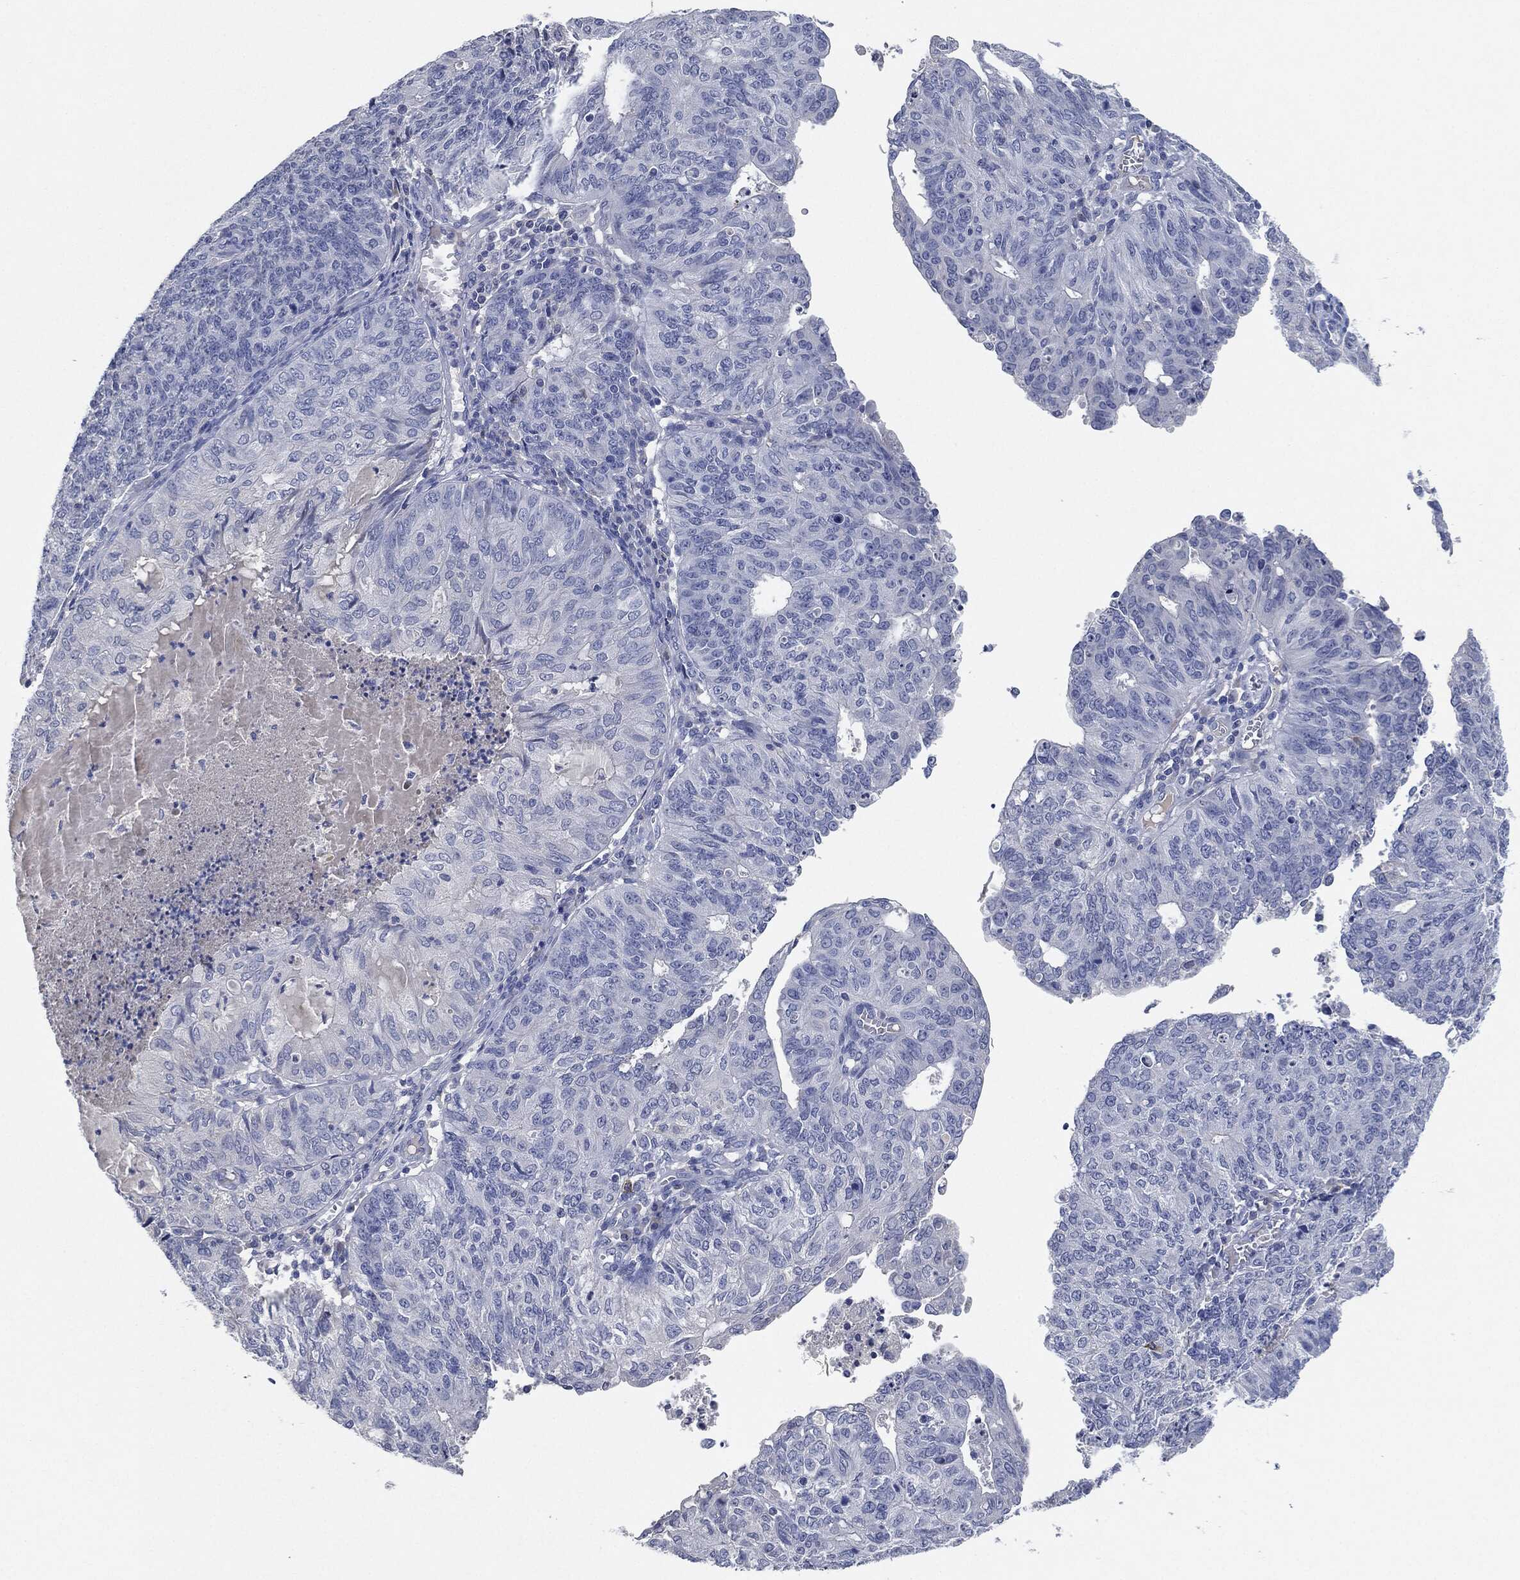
{"staining": {"intensity": "negative", "quantity": "none", "location": "none"}, "tissue": "endometrial cancer", "cell_type": "Tumor cells", "image_type": "cancer", "snomed": [{"axis": "morphology", "description": "Adenocarcinoma, NOS"}, {"axis": "topography", "description": "Endometrium"}], "caption": "Immunohistochemistry of human endometrial cancer (adenocarcinoma) reveals no expression in tumor cells. (IHC, brightfield microscopy, high magnification).", "gene": "NTRK1", "patient": {"sex": "female", "age": 82}}